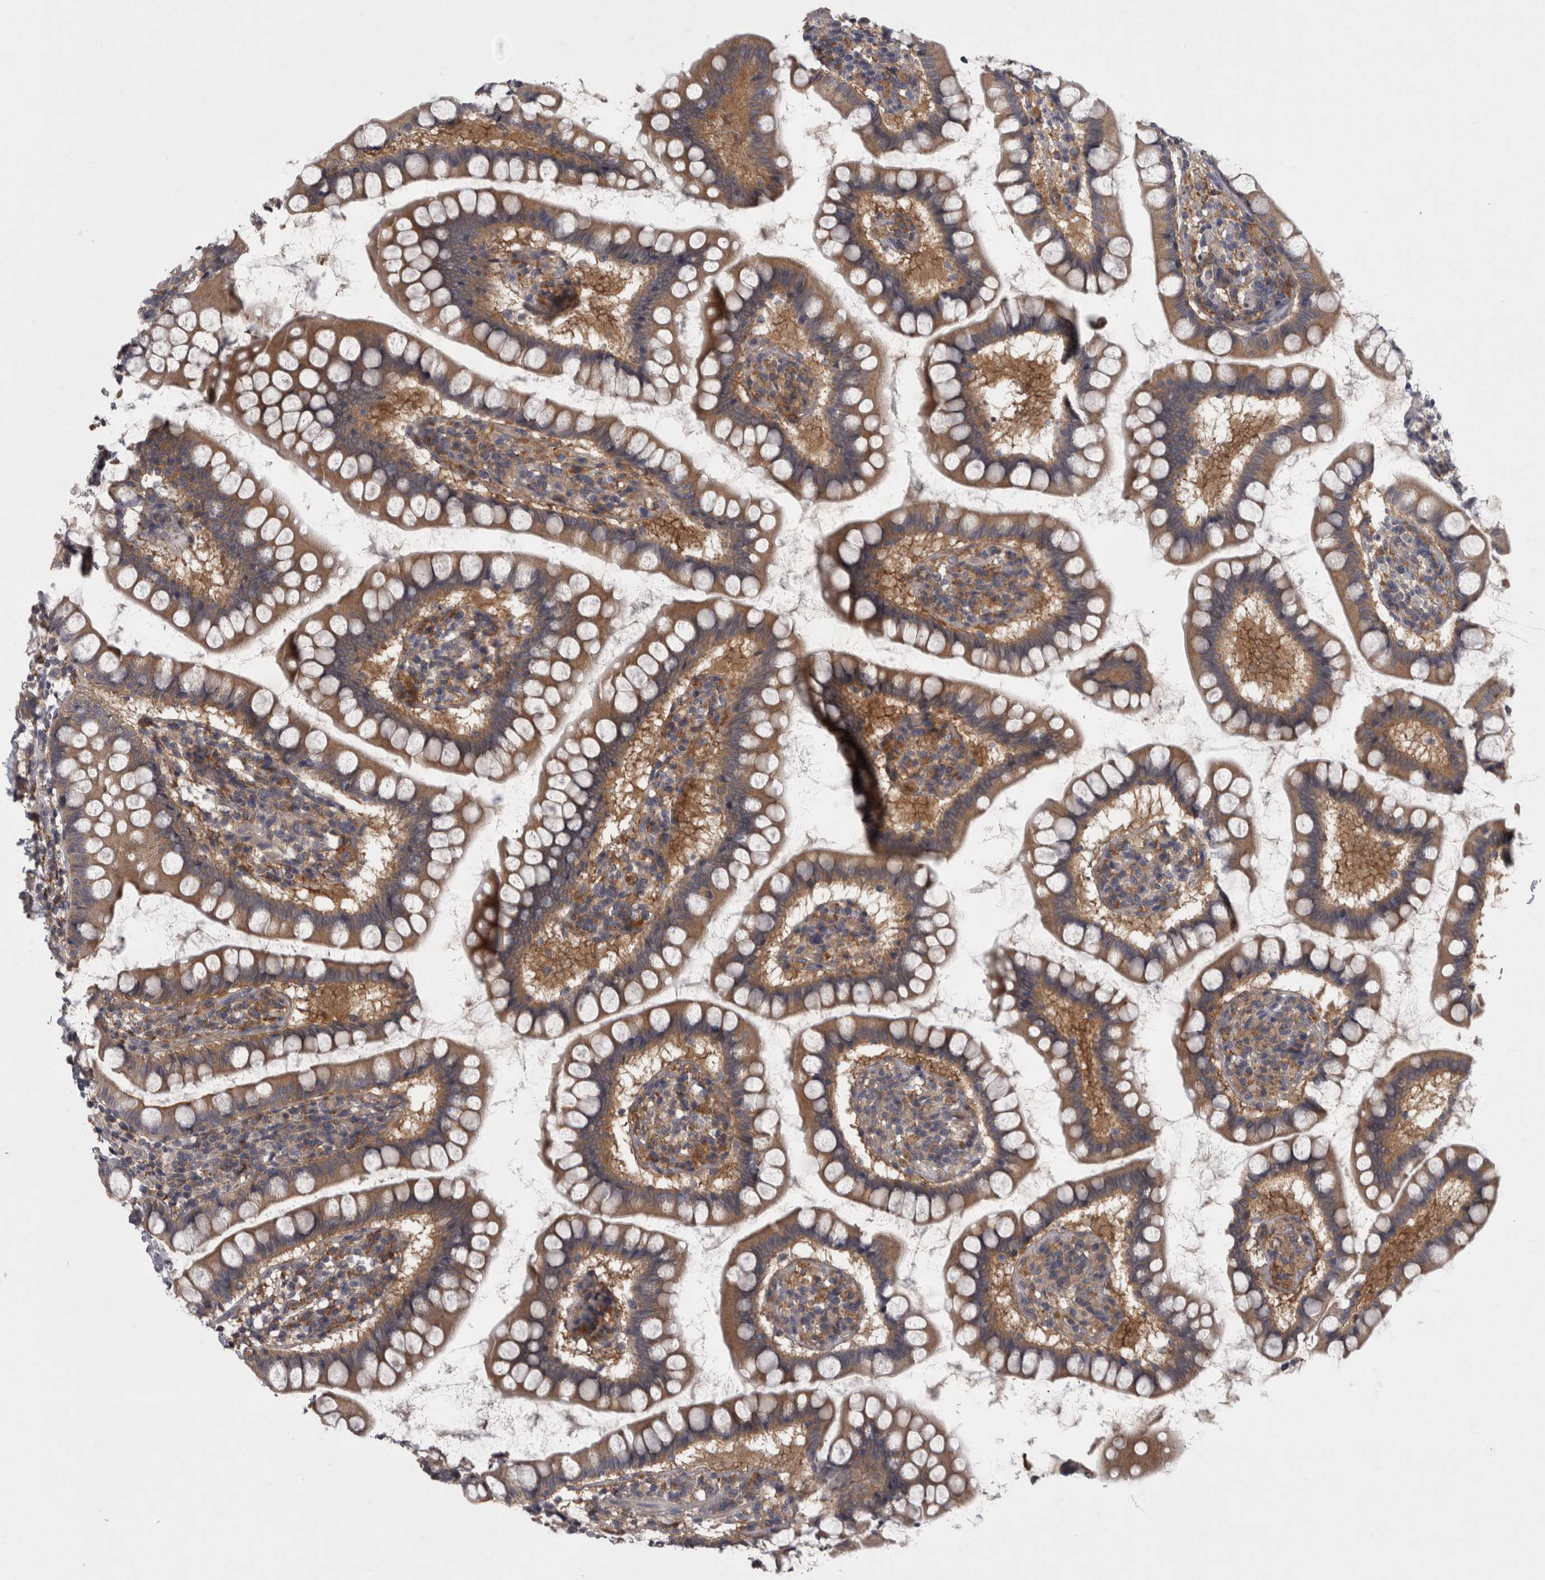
{"staining": {"intensity": "moderate", "quantity": "25%-75%", "location": "cytoplasmic/membranous"}, "tissue": "small intestine", "cell_type": "Glandular cells", "image_type": "normal", "snomed": [{"axis": "morphology", "description": "Normal tissue, NOS"}, {"axis": "topography", "description": "Small intestine"}], "caption": "The image demonstrates staining of unremarkable small intestine, revealing moderate cytoplasmic/membranous protein expression (brown color) within glandular cells.", "gene": "PRKCI", "patient": {"sex": "female", "age": 84}}